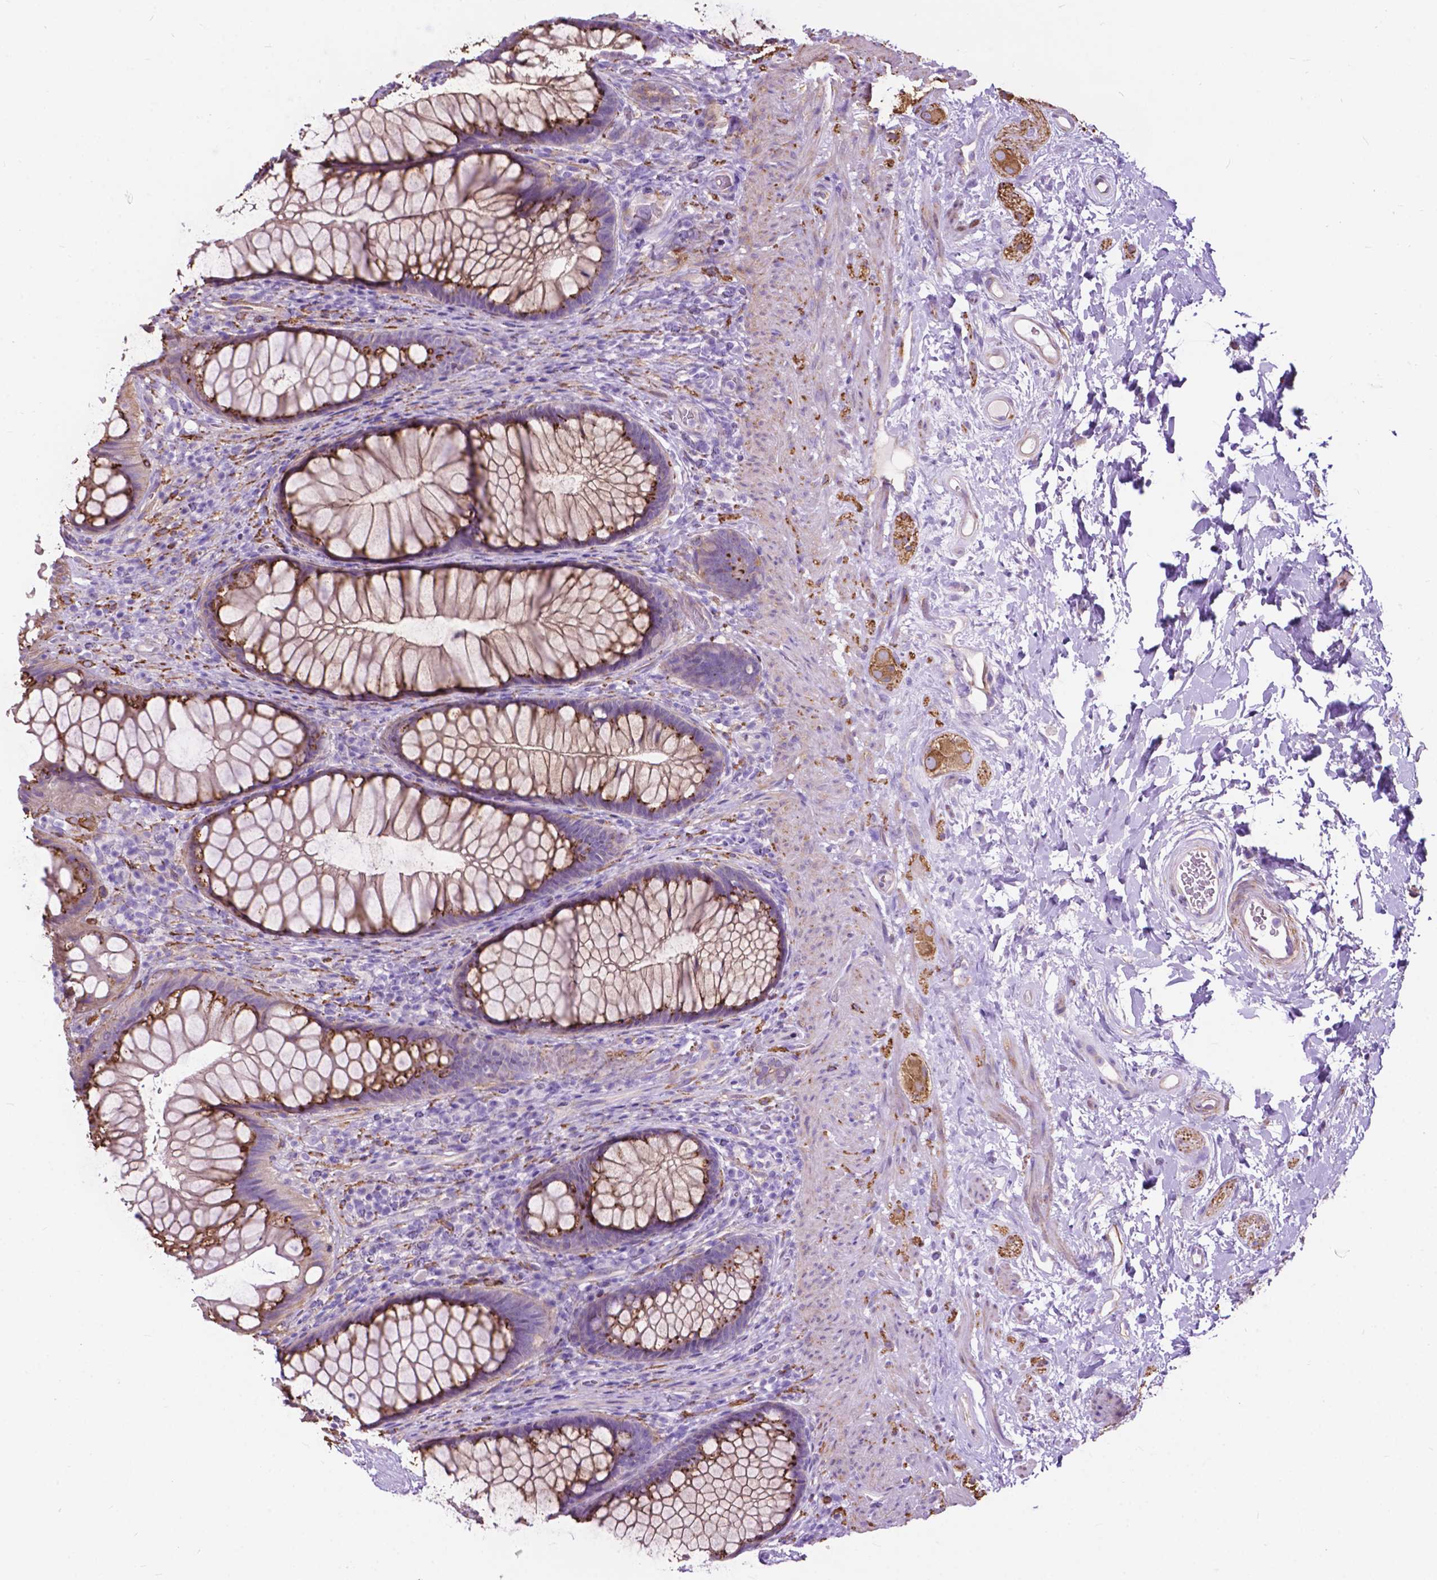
{"staining": {"intensity": "strong", "quantity": ">75%", "location": "cytoplasmic/membranous"}, "tissue": "rectum", "cell_type": "Glandular cells", "image_type": "normal", "snomed": [{"axis": "morphology", "description": "Normal tissue, NOS"}, {"axis": "topography", "description": "Smooth muscle"}, {"axis": "topography", "description": "Rectum"}], "caption": "About >75% of glandular cells in unremarkable human rectum exhibit strong cytoplasmic/membranous protein positivity as visualized by brown immunohistochemical staining.", "gene": "PCDHA12", "patient": {"sex": "male", "age": 53}}